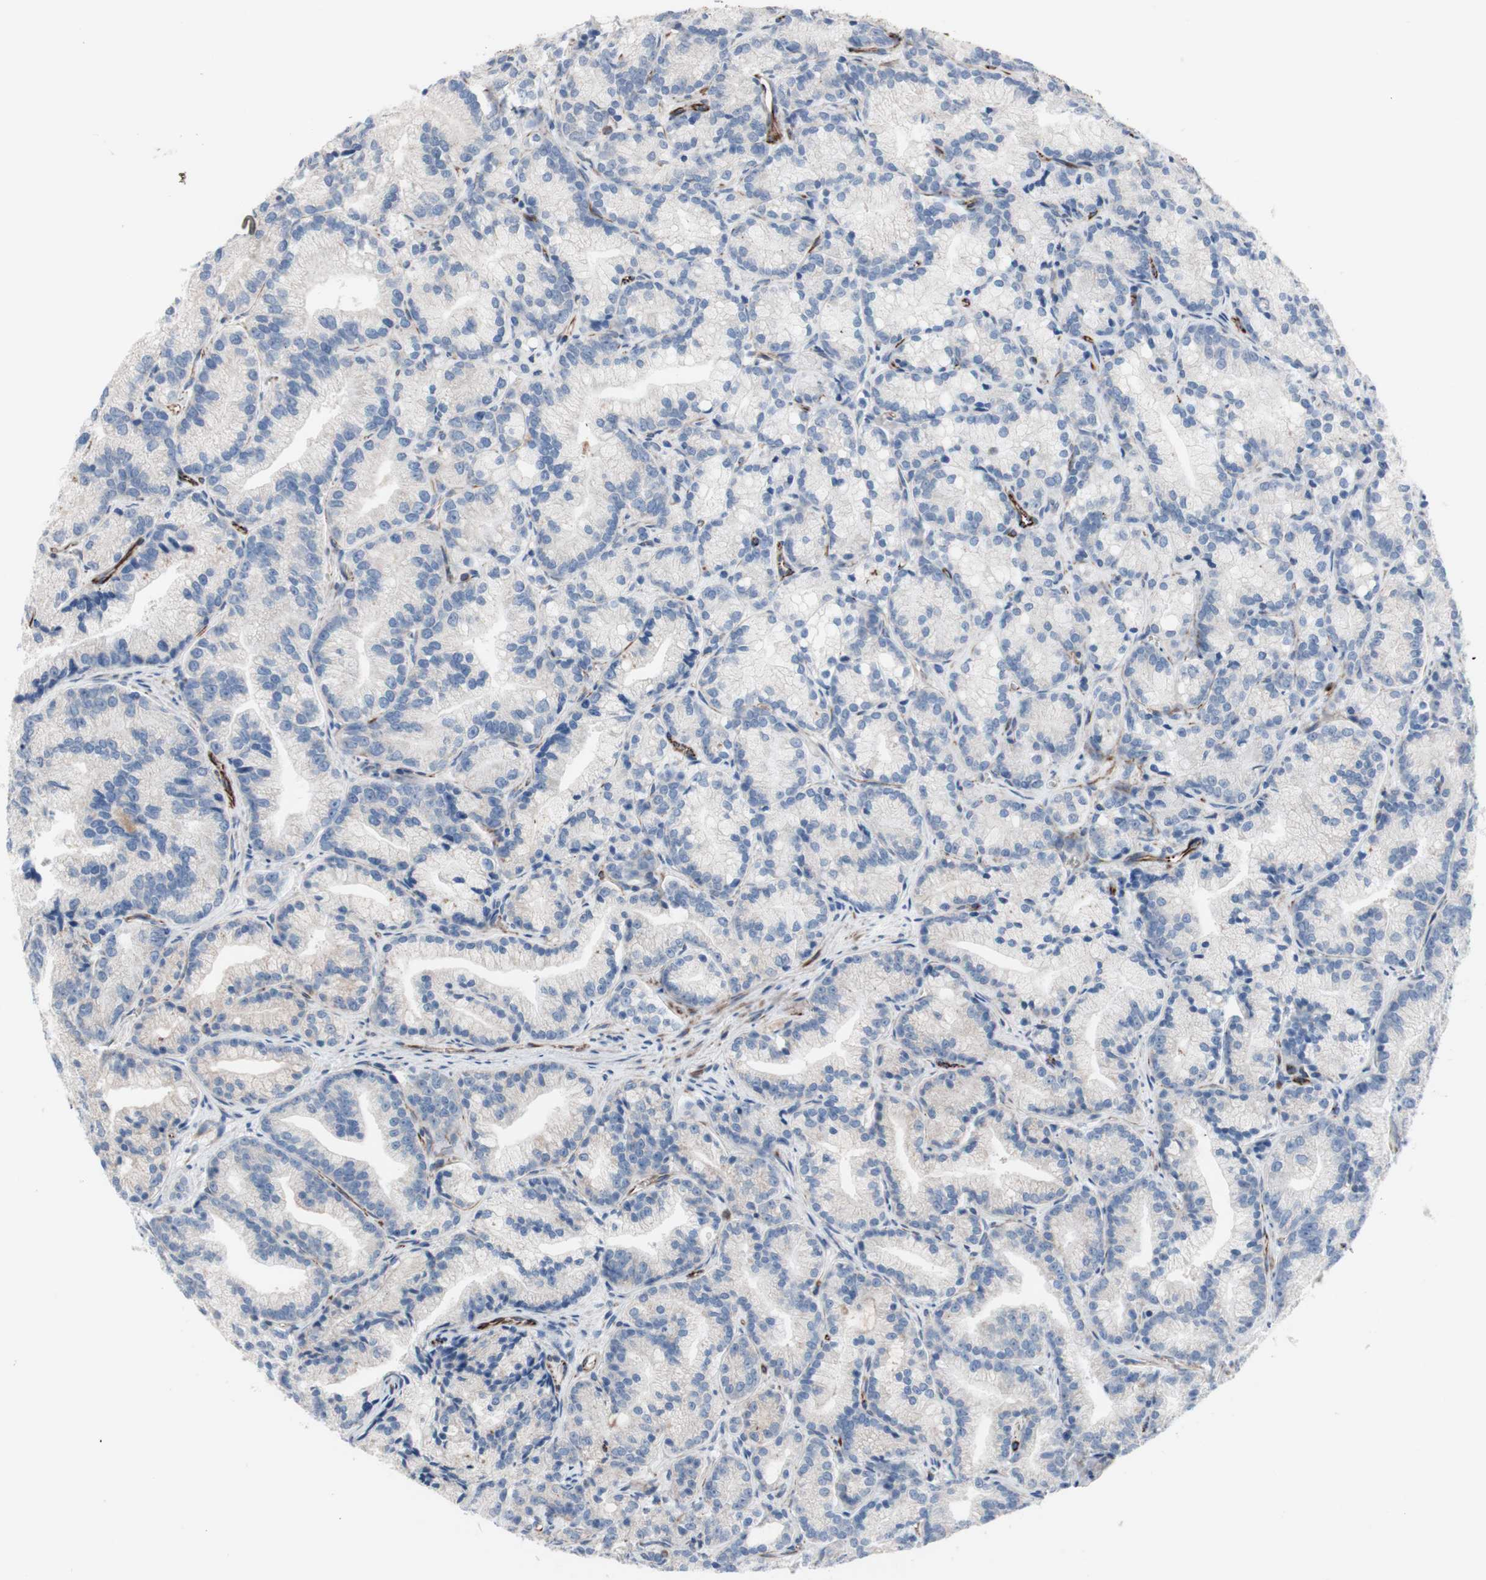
{"staining": {"intensity": "negative", "quantity": "none", "location": "none"}, "tissue": "prostate cancer", "cell_type": "Tumor cells", "image_type": "cancer", "snomed": [{"axis": "morphology", "description": "Adenocarcinoma, Low grade"}, {"axis": "topography", "description": "Prostate"}], "caption": "Prostate adenocarcinoma (low-grade) was stained to show a protein in brown. There is no significant positivity in tumor cells.", "gene": "AGPAT5", "patient": {"sex": "male", "age": 89}}